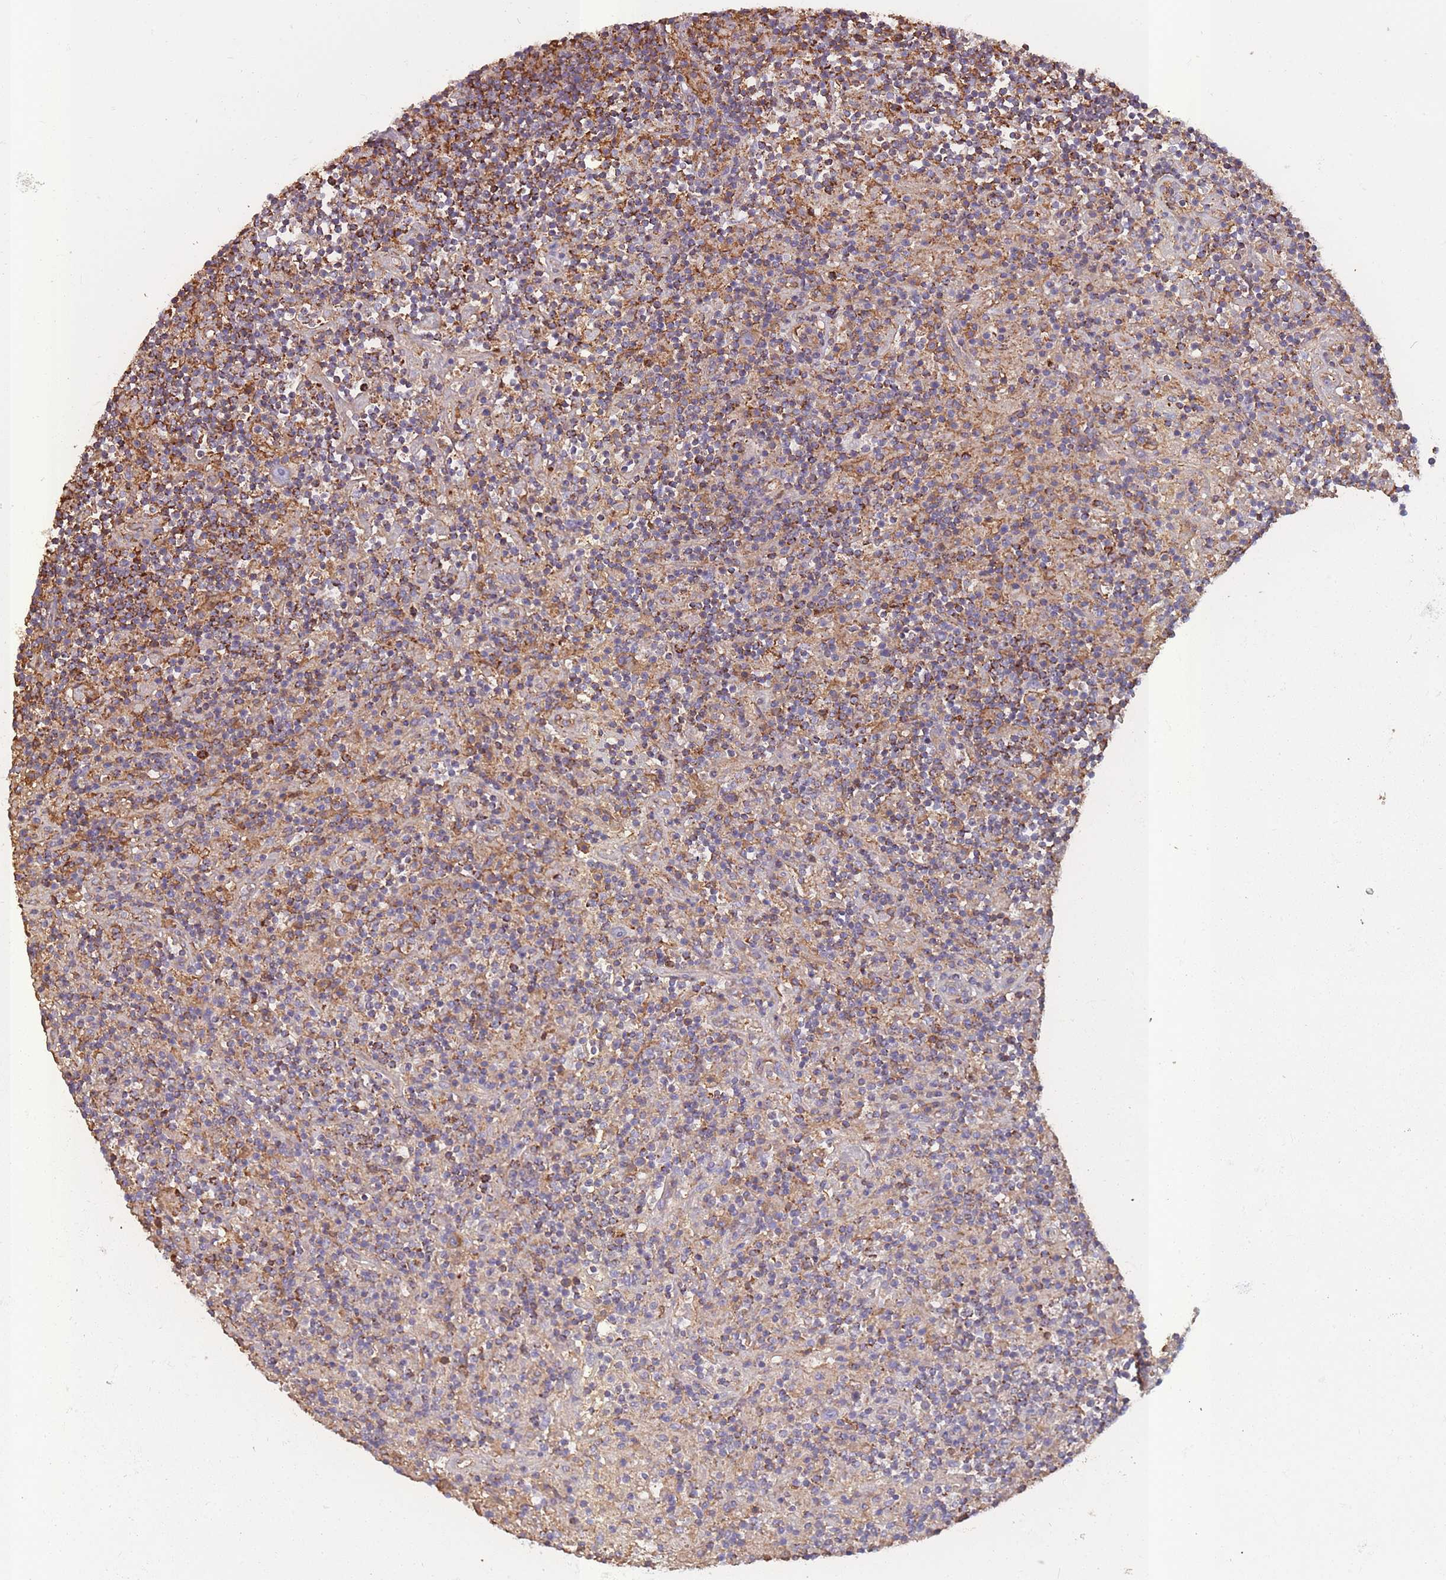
{"staining": {"intensity": "weak", "quantity": ">75%", "location": "cytoplasmic/membranous"}, "tissue": "lymphoma", "cell_type": "Tumor cells", "image_type": "cancer", "snomed": [{"axis": "morphology", "description": "Hodgkin's disease, NOS"}, {"axis": "topography", "description": "Lymph node"}], "caption": "Protein staining shows weak cytoplasmic/membranous expression in approximately >75% of tumor cells in lymphoma. (Brightfield microscopy of DAB IHC at high magnification).", "gene": "KAT2A", "patient": {"sex": "male", "age": 70}}